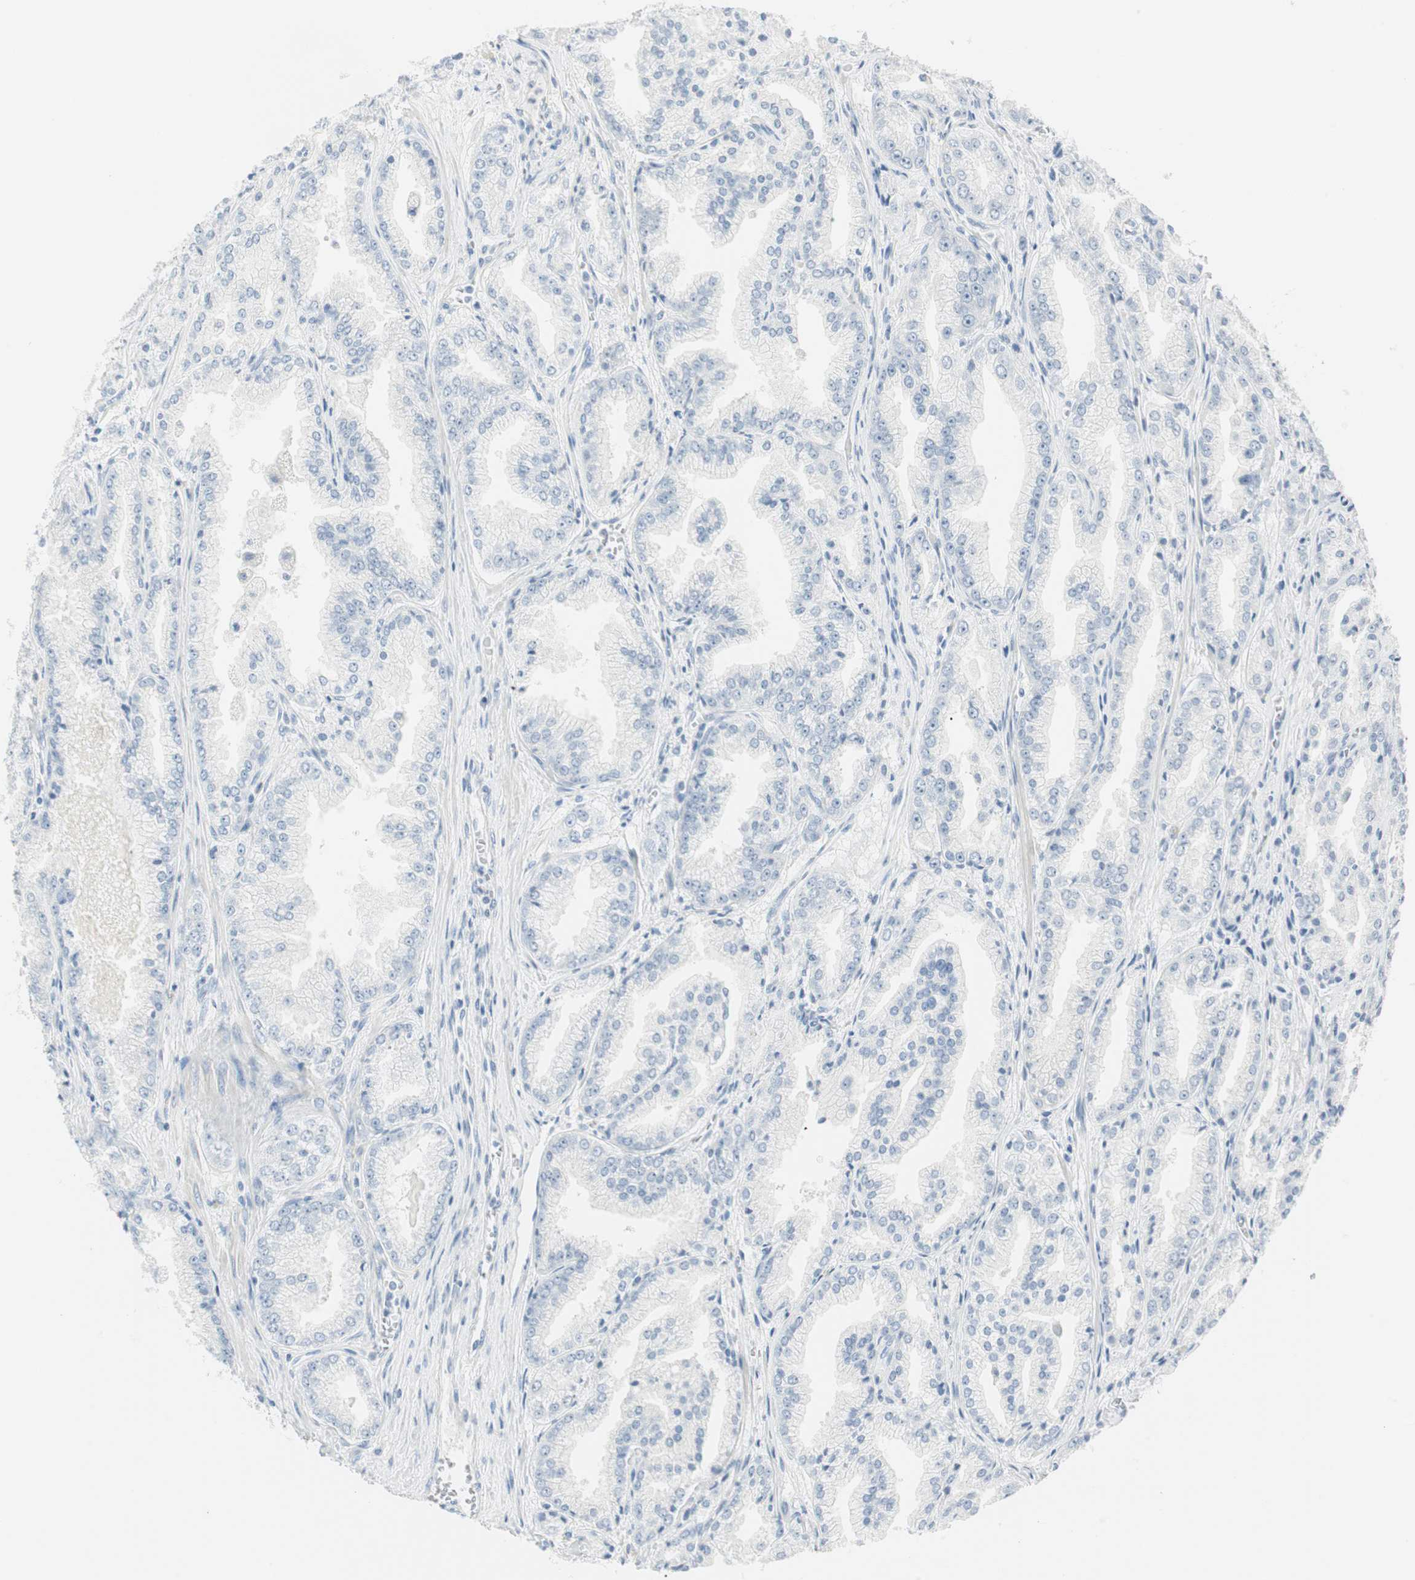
{"staining": {"intensity": "negative", "quantity": "none", "location": "none"}, "tissue": "prostate cancer", "cell_type": "Tumor cells", "image_type": "cancer", "snomed": [{"axis": "morphology", "description": "Adenocarcinoma, High grade"}, {"axis": "topography", "description": "Prostate"}], "caption": "Immunohistochemistry (IHC) of adenocarcinoma (high-grade) (prostate) displays no positivity in tumor cells.", "gene": "MLLT10", "patient": {"sex": "male", "age": 61}}